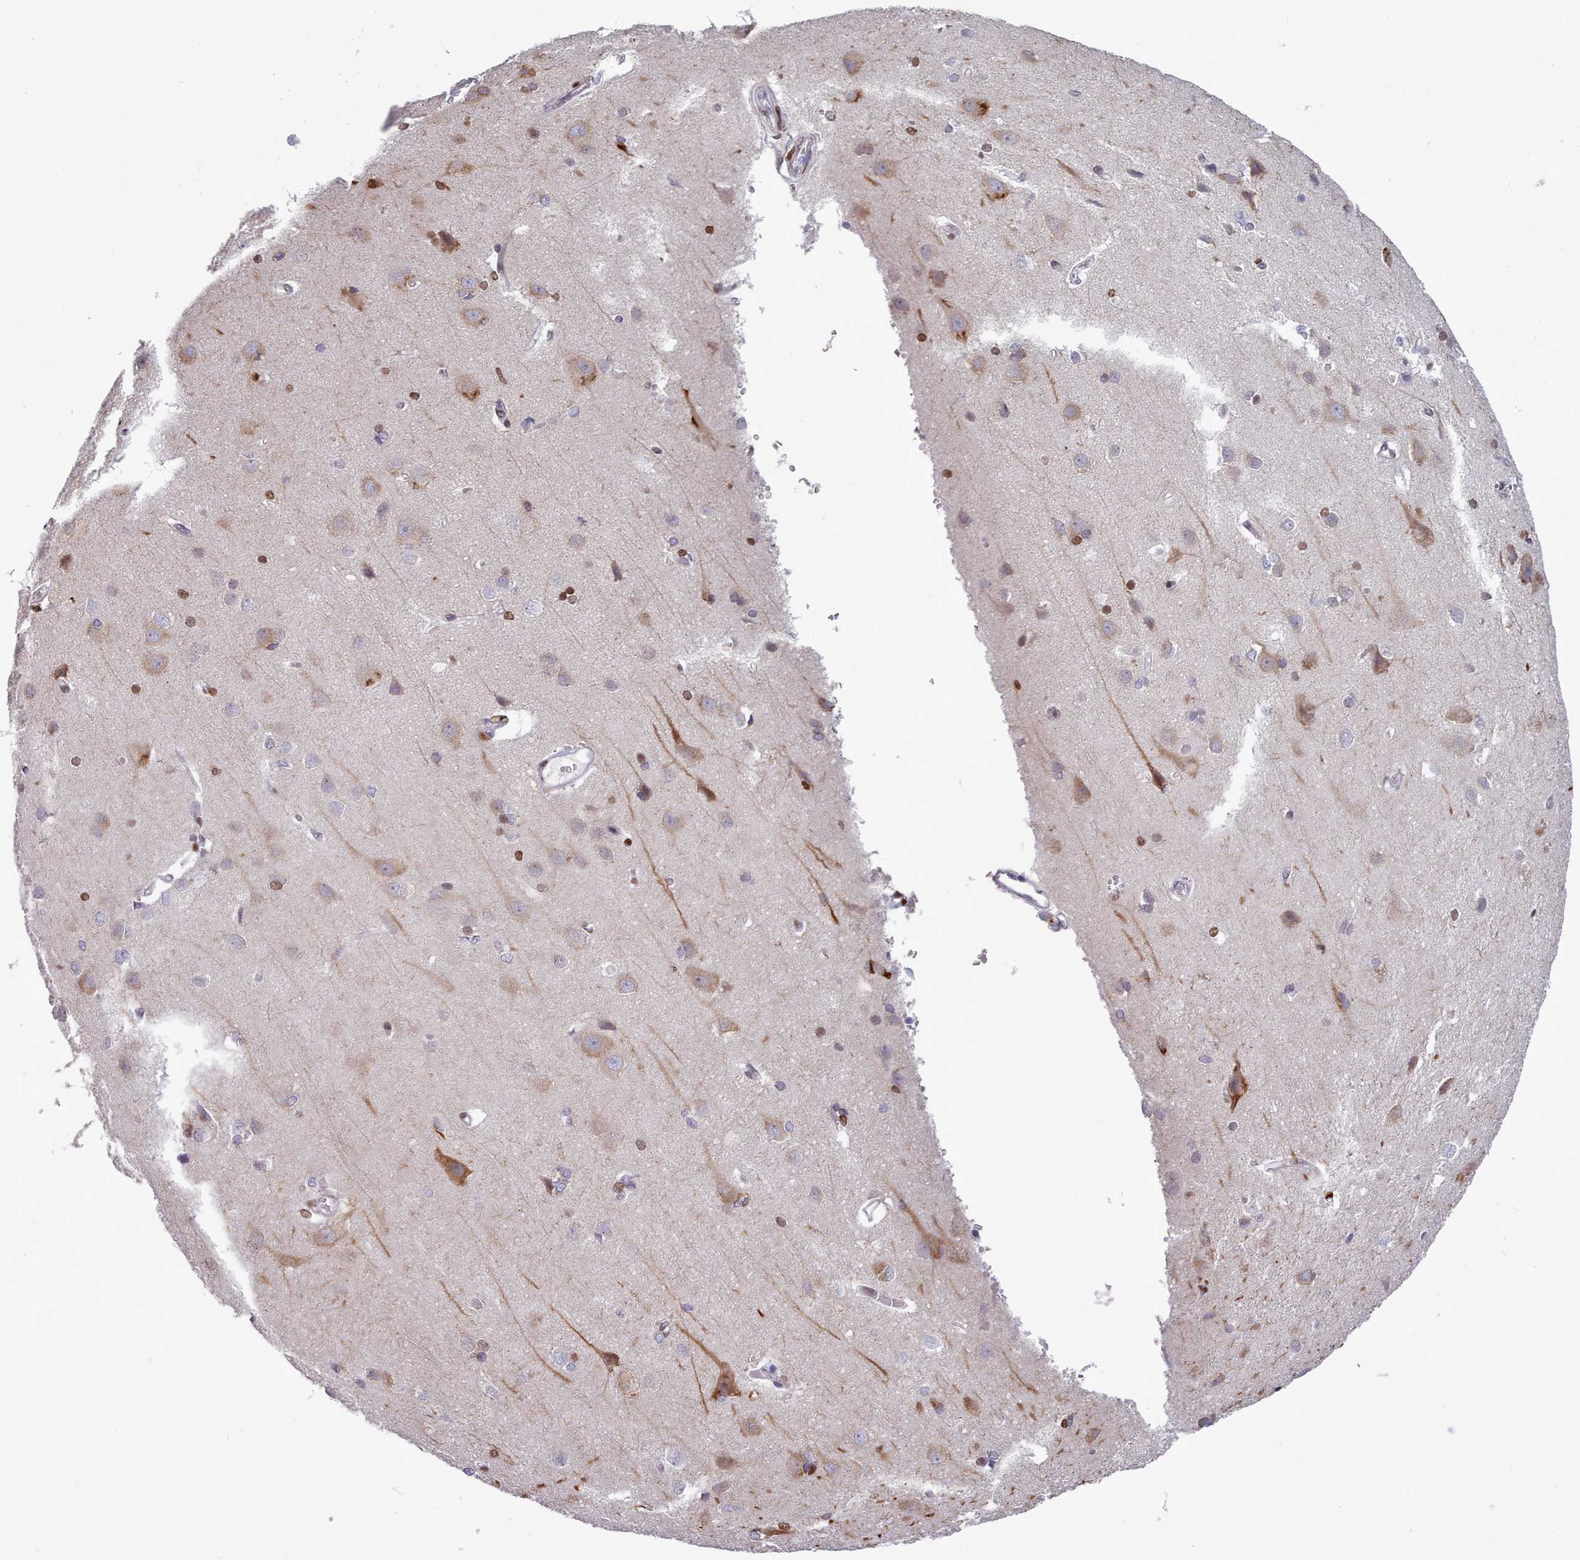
{"staining": {"intensity": "moderate", "quantity": "<25%", "location": "nuclear"}, "tissue": "cerebral cortex", "cell_type": "Endothelial cells", "image_type": "normal", "snomed": [{"axis": "morphology", "description": "Normal tissue, NOS"}, {"axis": "topography", "description": "Cerebral cortex"}], "caption": "Cerebral cortex stained with immunohistochemistry displays moderate nuclear positivity in approximately <25% of endothelial cells.", "gene": "KCNT2", "patient": {"sex": "male", "age": 37}}